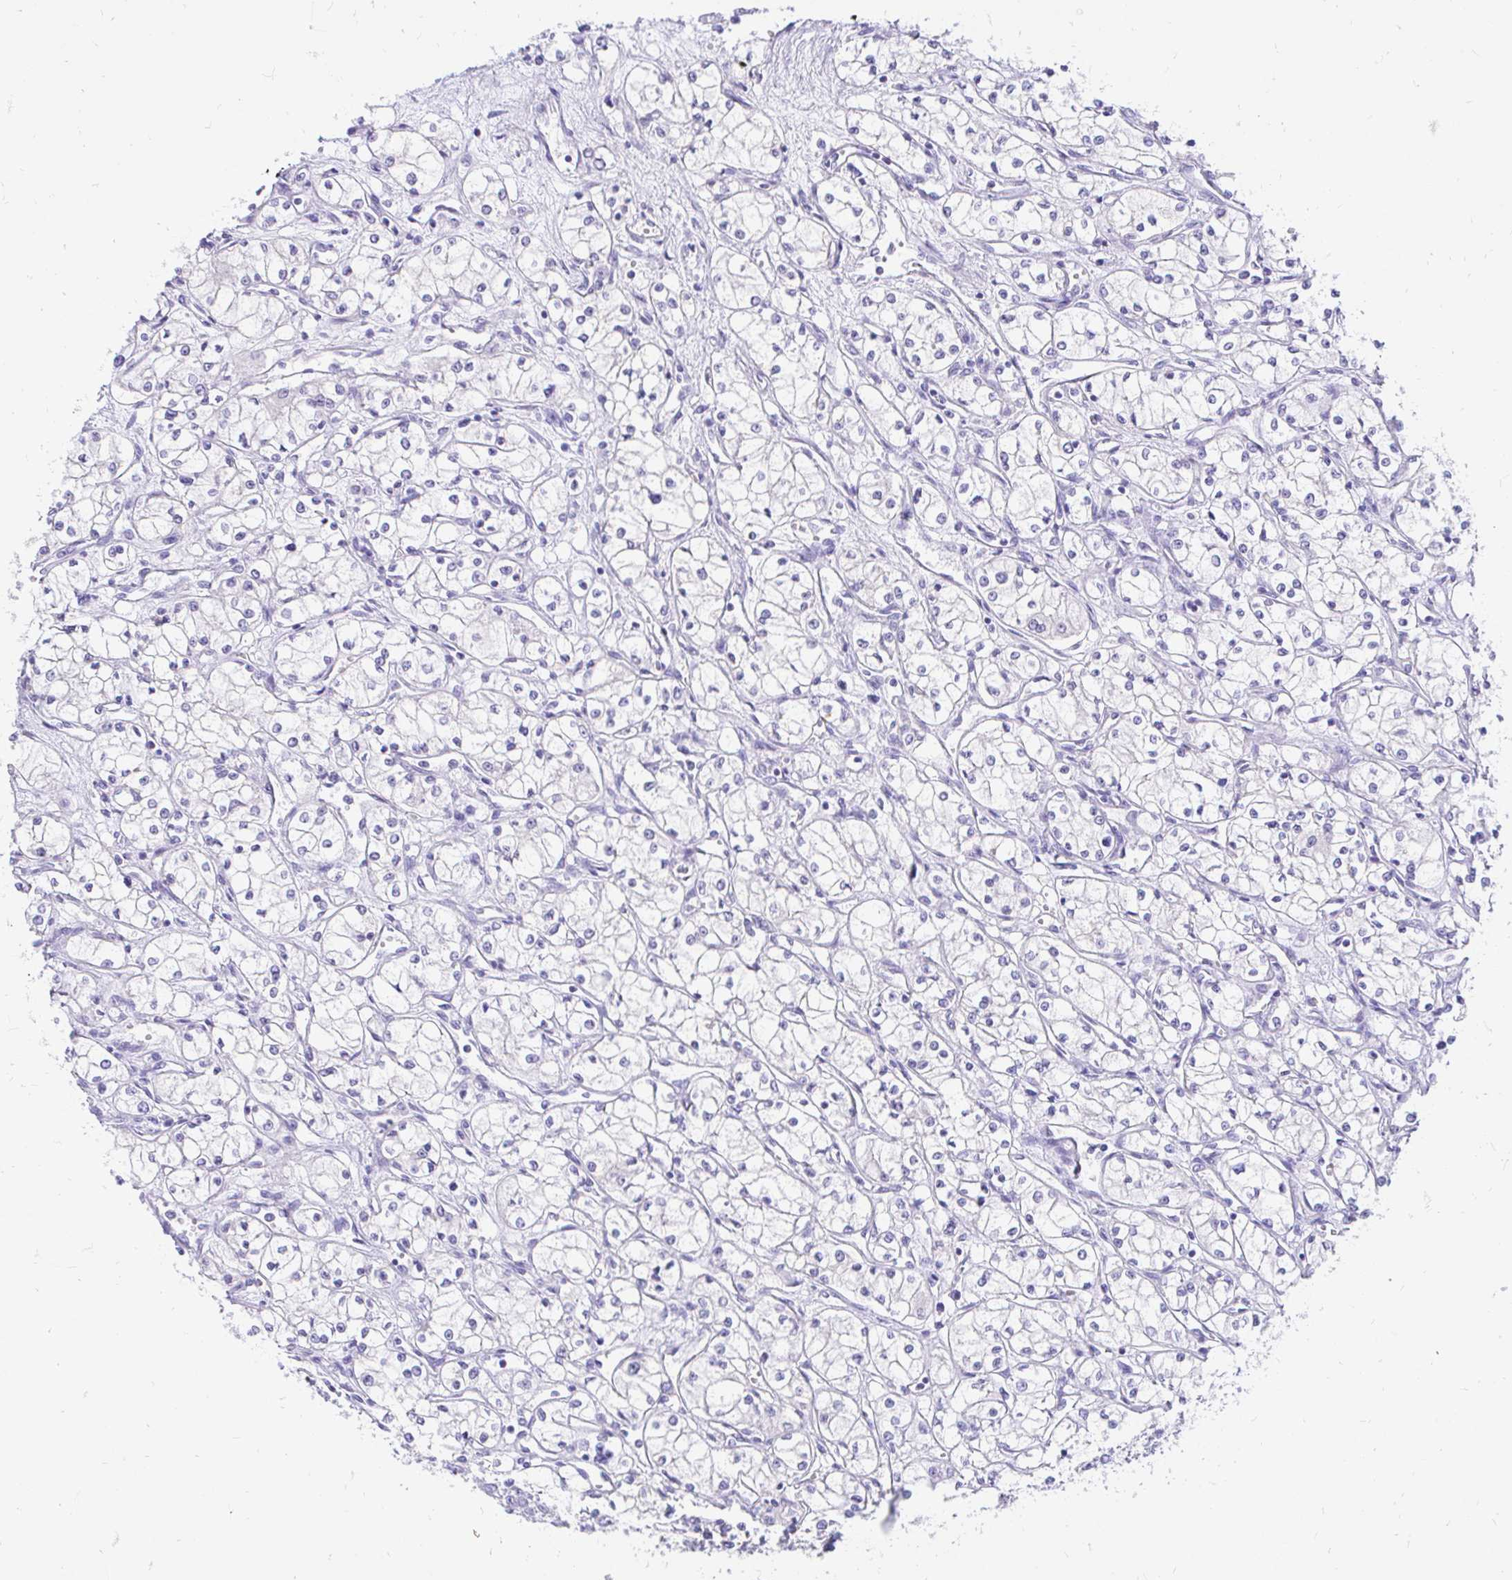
{"staining": {"intensity": "negative", "quantity": "none", "location": "none"}, "tissue": "renal cancer", "cell_type": "Tumor cells", "image_type": "cancer", "snomed": [{"axis": "morphology", "description": "Normal tissue, NOS"}, {"axis": "morphology", "description": "Adenocarcinoma, NOS"}, {"axis": "topography", "description": "Kidney"}], "caption": "Adenocarcinoma (renal) was stained to show a protein in brown. There is no significant staining in tumor cells.", "gene": "FATE1", "patient": {"sex": "male", "age": 59}}